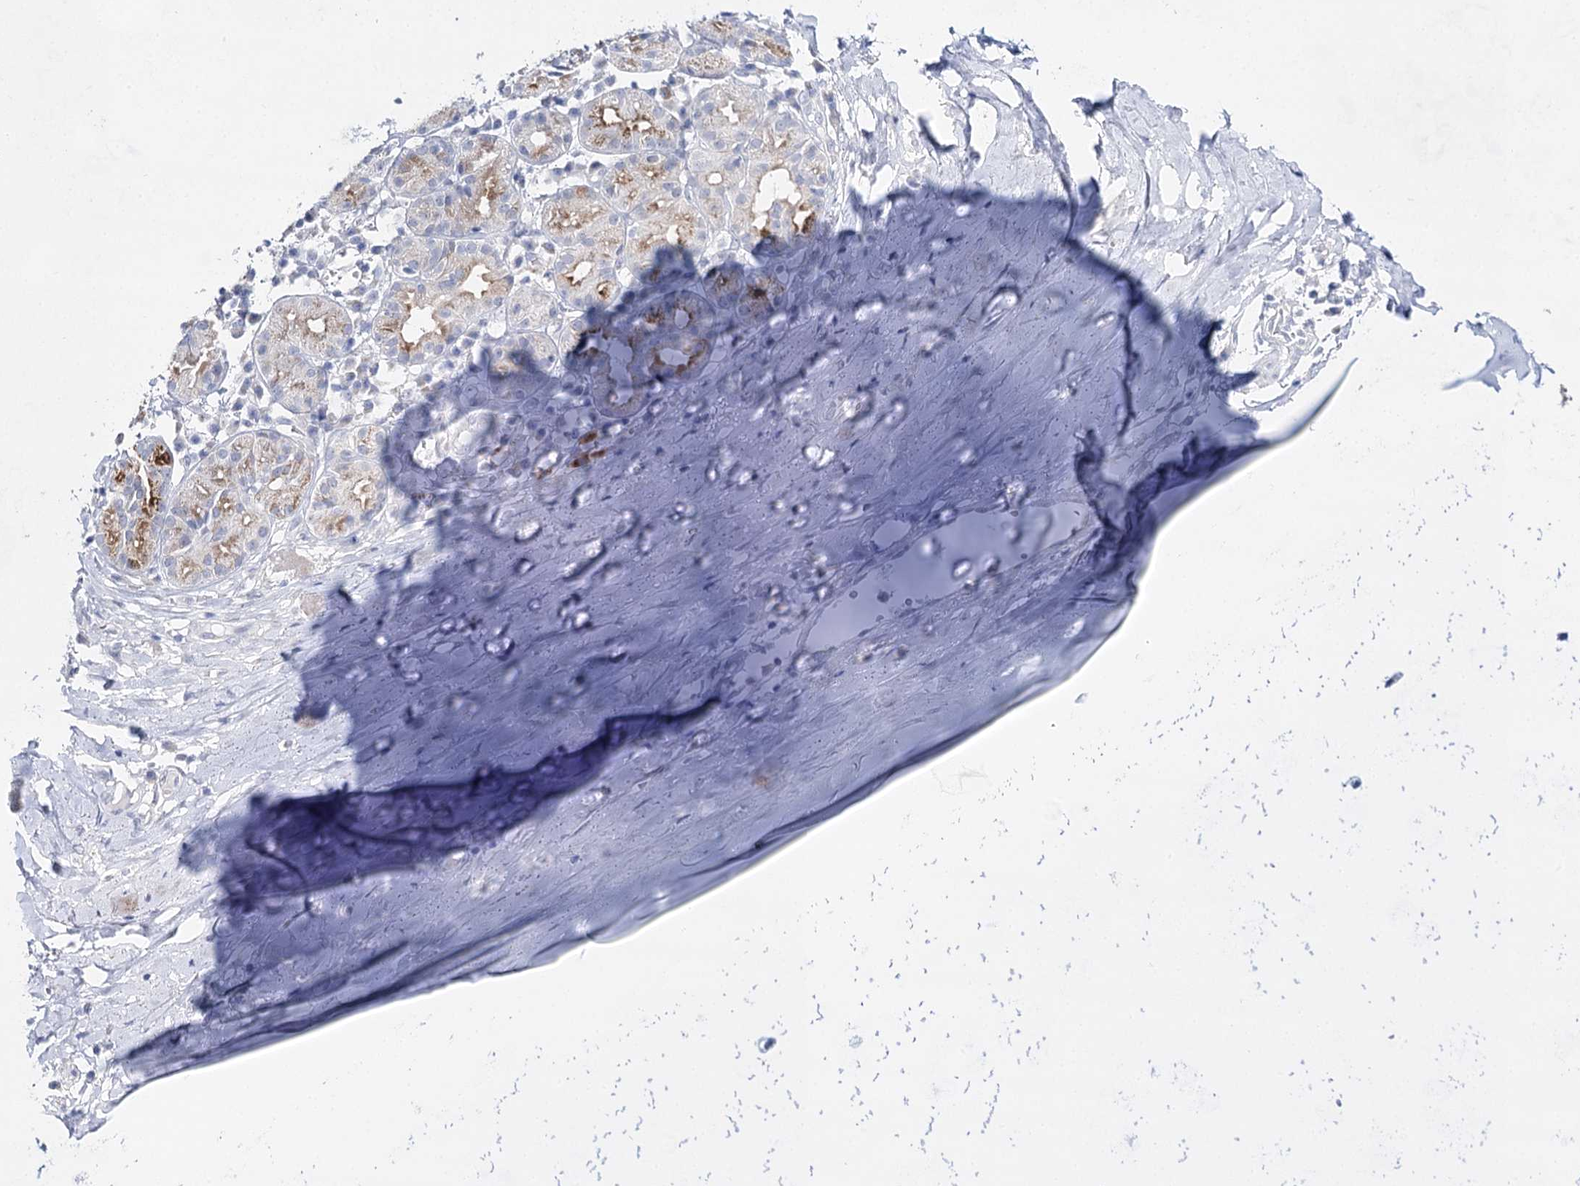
{"staining": {"intensity": "negative", "quantity": "none", "location": "none"}, "tissue": "adipose tissue", "cell_type": "Adipocytes", "image_type": "normal", "snomed": [{"axis": "morphology", "description": "Normal tissue, NOS"}, {"axis": "morphology", "description": "Basal cell carcinoma"}, {"axis": "topography", "description": "Cartilage tissue"}, {"axis": "topography", "description": "Nasopharynx"}, {"axis": "topography", "description": "Oral tissue"}], "caption": "An image of human adipose tissue is negative for staining in adipocytes. Brightfield microscopy of immunohistochemistry stained with DAB (brown) and hematoxylin (blue), captured at high magnification.", "gene": "BPHL", "patient": {"sex": "female", "age": 77}}